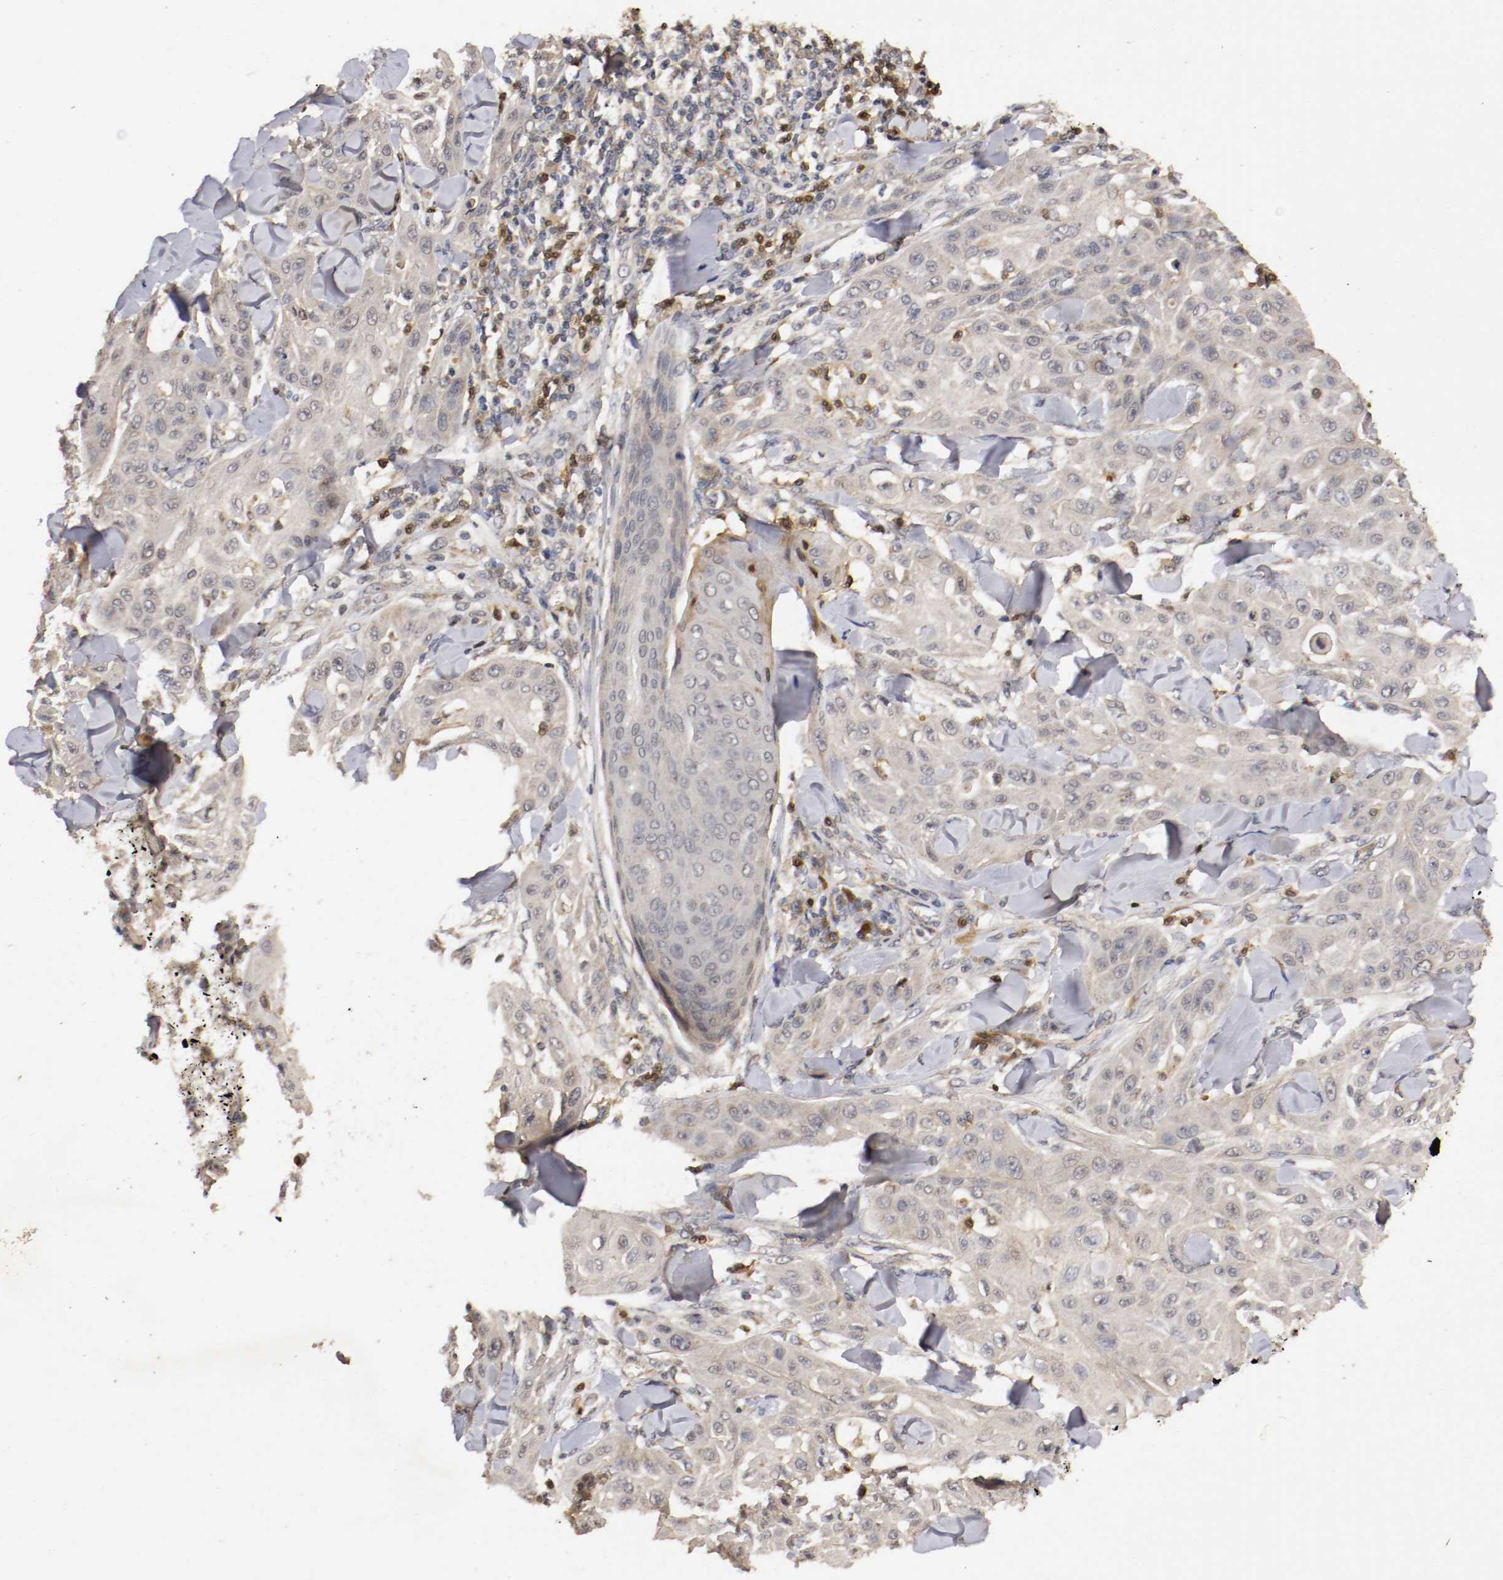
{"staining": {"intensity": "weak", "quantity": "25%-75%", "location": "cytoplasmic/membranous"}, "tissue": "skin cancer", "cell_type": "Tumor cells", "image_type": "cancer", "snomed": [{"axis": "morphology", "description": "Squamous cell carcinoma, NOS"}, {"axis": "topography", "description": "Skin"}], "caption": "High-magnification brightfield microscopy of skin cancer (squamous cell carcinoma) stained with DAB (3,3'-diaminobenzidine) (brown) and counterstained with hematoxylin (blue). tumor cells exhibit weak cytoplasmic/membranous staining is present in approximately25%-75% of cells. (brown staining indicates protein expression, while blue staining denotes nuclei).", "gene": "TNFRSF1B", "patient": {"sex": "male", "age": 24}}